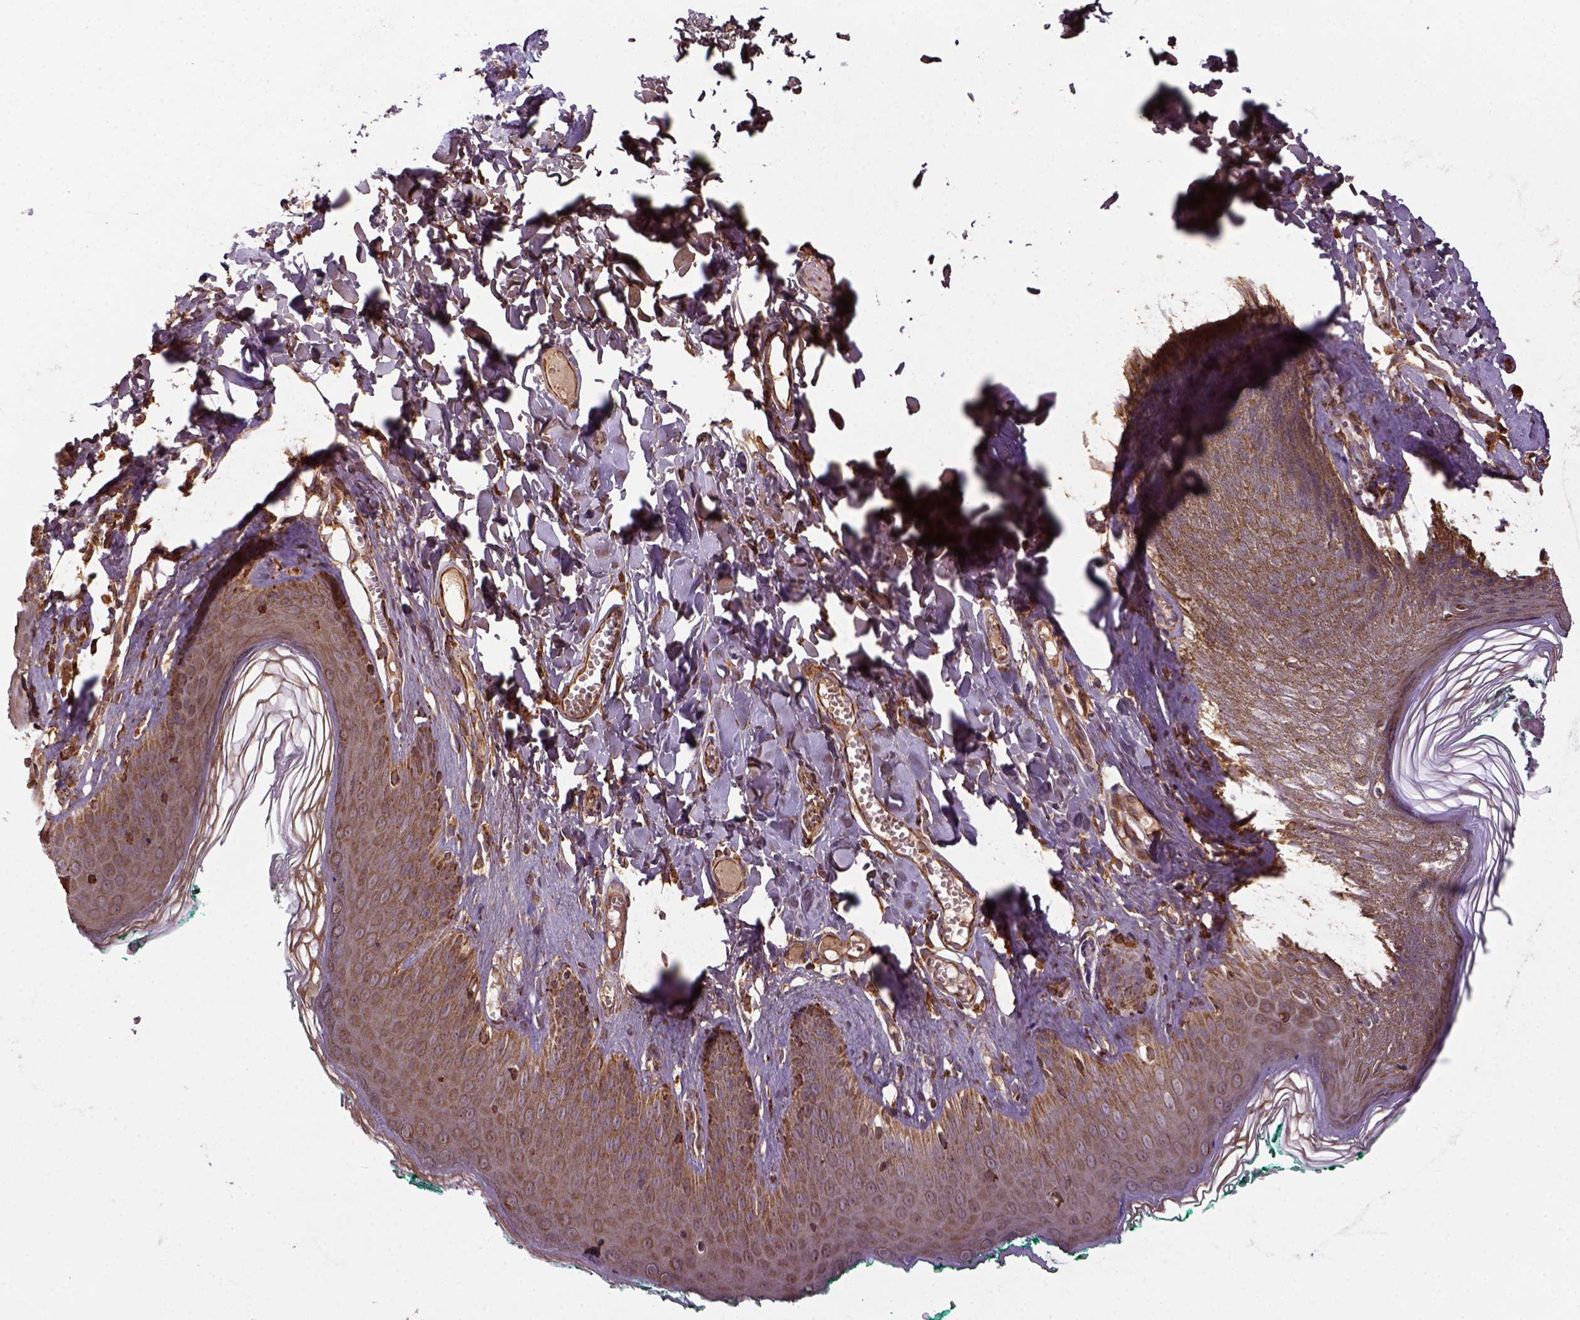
{"staining": {"intensity": "moderate", "quantity": ">75%", "location": "cytoplasmic/membranous"}, "tissue": "skin", "cell_type": "Epidermal cells", "image_type": "normal", "snomed": [{"axis": "morphology", "description": "Normal tissue, NOS"}, {"axis": "topography", "description": "Vulva"}, {"axis": "topography", "description": "Peripheral nerve tissue"}], "caption": "High-power microscopy captured an immunohistochemistry micrograph of benign skin, revealing moderate cytoplasmic/membranous expression in about >75% of epidermal cells.", "gene": "MAPK8IP3", "patient": {"sex": "female", "age": 66}}